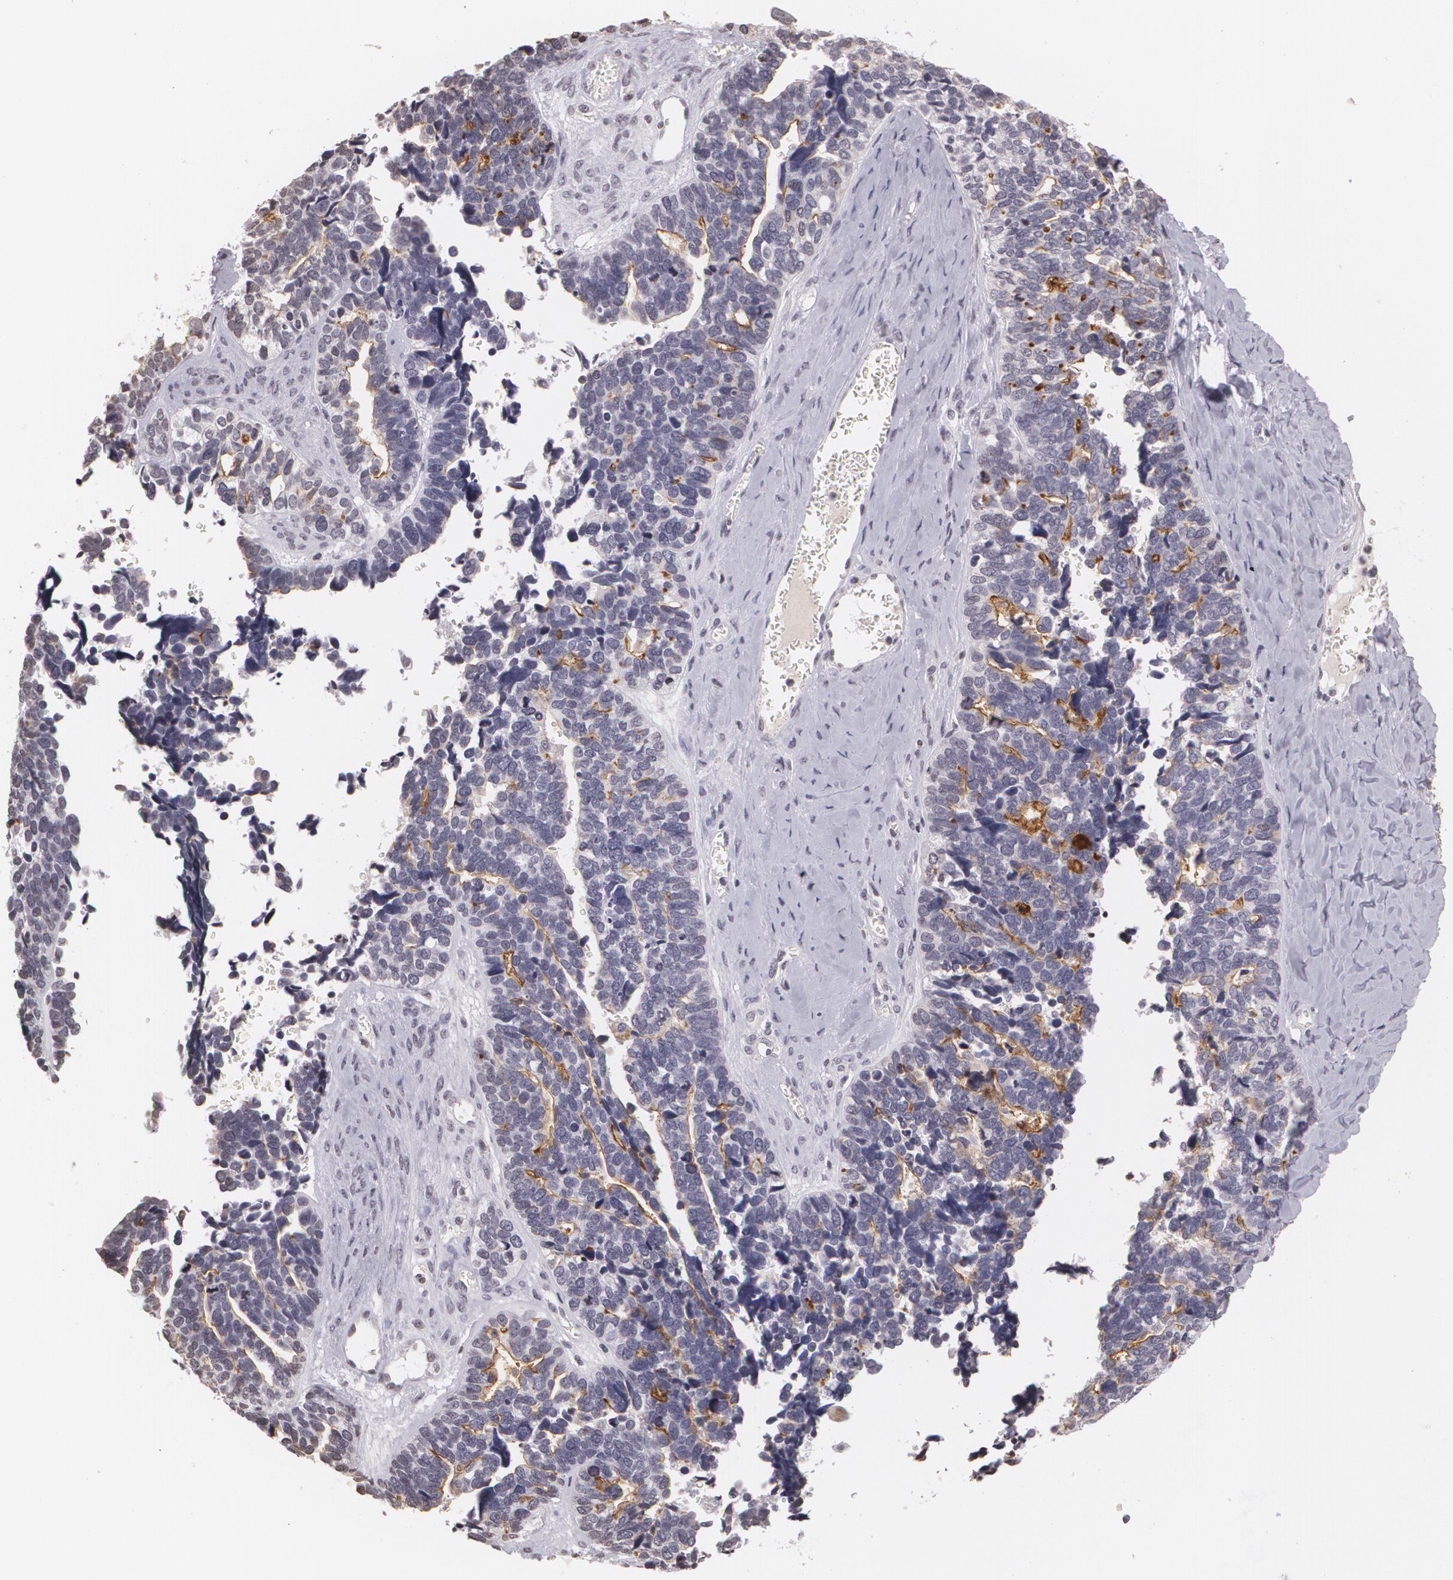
{"staining": {"intensity": "moderate", "quantity": "<25%", "location": "cytoplasmic/membranous"}, "tissue": "ovarian cancer", "cell_type": "Tumor cells", "image_type": "cancer", "snomed": [{"axis": "morphology", "description": "Cystadenocarcinoma, serous, NOS"}, {"axis": "topography", "description": "Ovary"}], "caption": "Brown immunohistochemical staining in serous cystadenocarcinoma (ovarian) demonstrates moderate cytoplasmic/membranous positivity in about <25% of tumor cells.", "gene": "MUC1", "patient": {"sex": "female", "age": 77}}